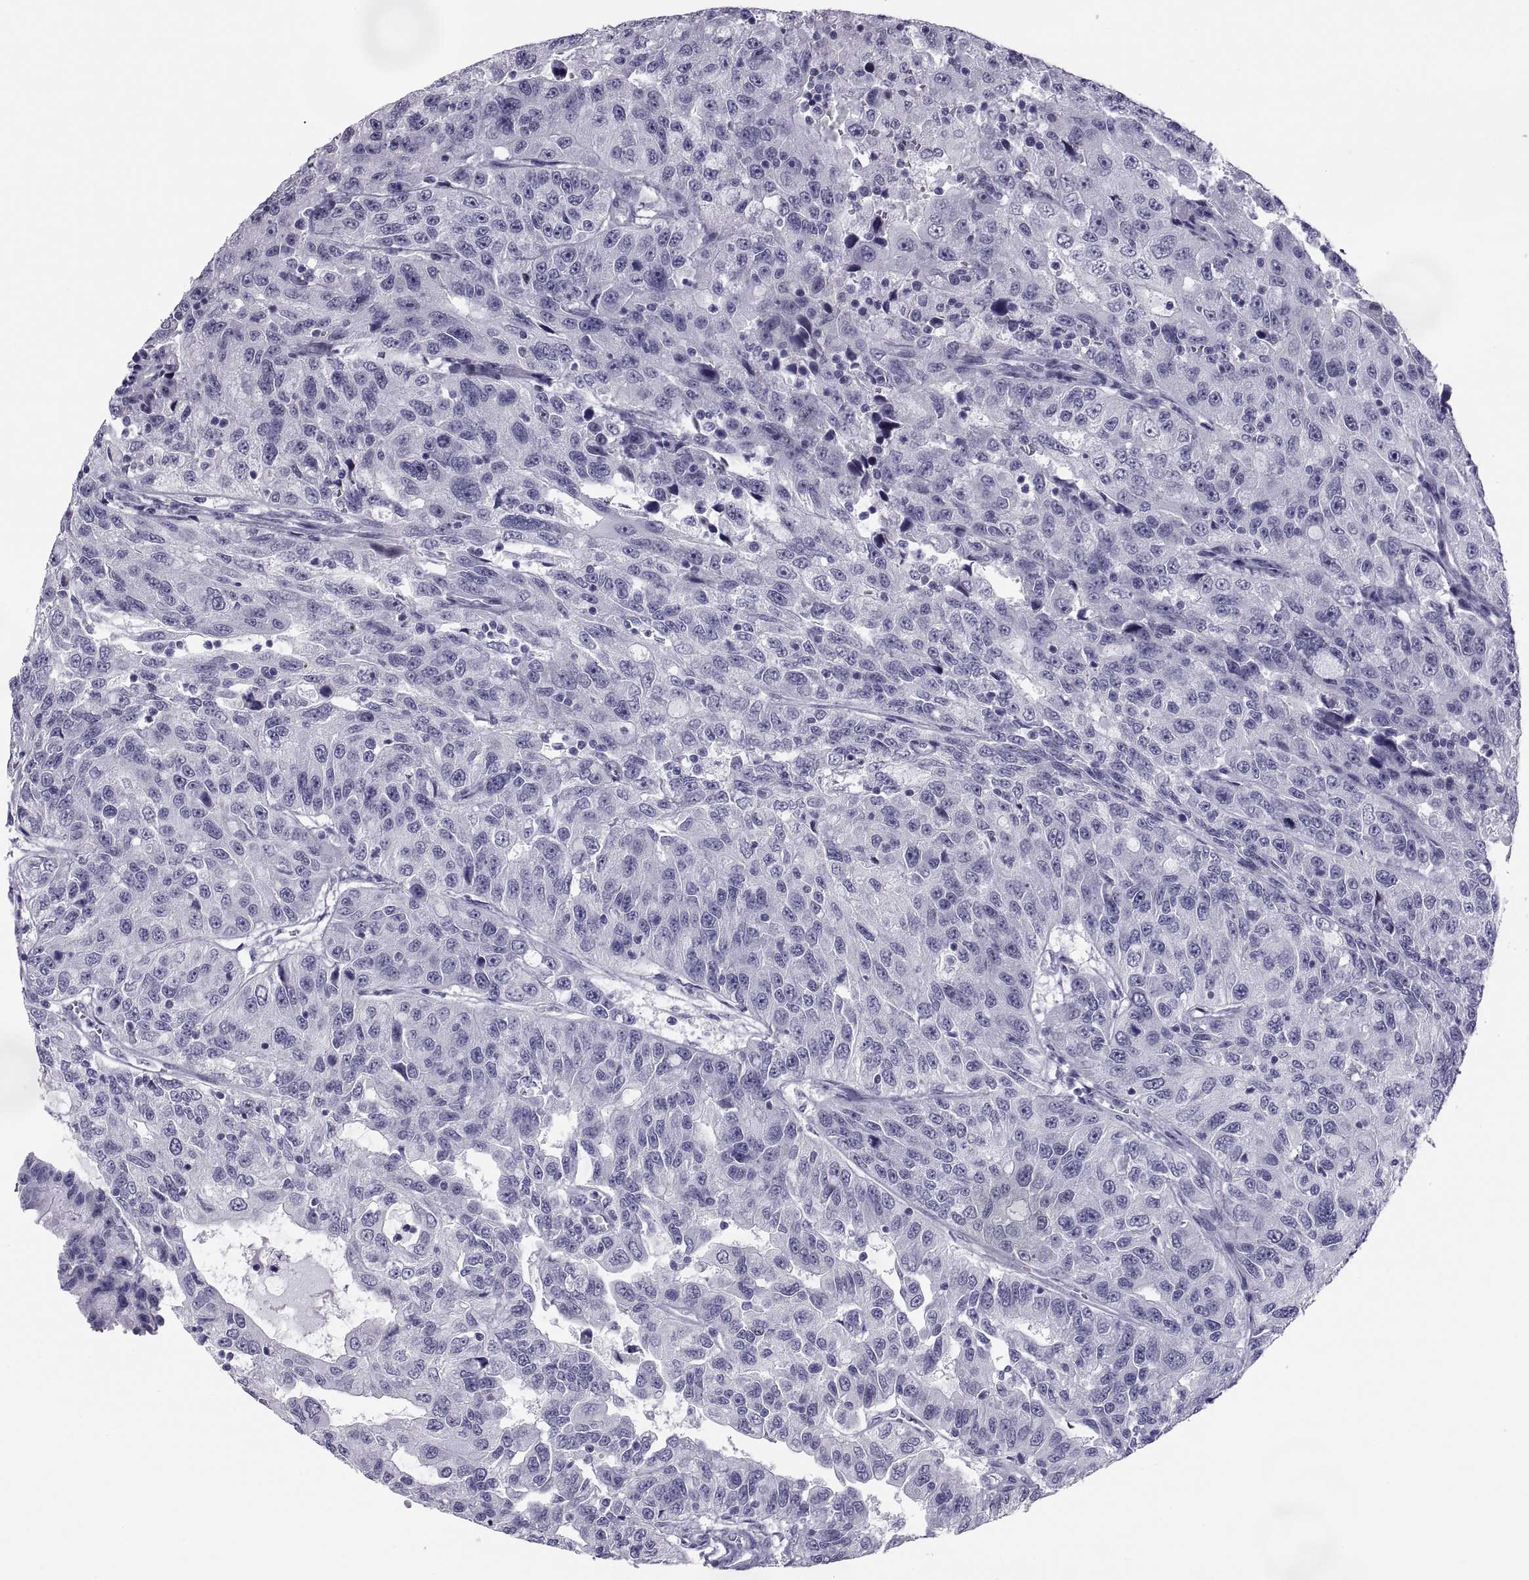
{"staining": {"intensity": "negative", "quantity": "none", "location": "none"}, "tissue": "urothelial cancer", "cell_type": "Tumor cells", "image_type": "cancer", "snomed": [{"axis": "morphology", "description": "Urothelial carcinoma, NOS"}, {"axis": "morphology", "description": "Urothelial carcinoma, High grade"}, {"axis": "topography", "description": "Urinary bladder"}], "caption": "Immunohistochemical staining of transitional cell carcinoma reveals no significant expression in tumor cells.", "gene": "CRISP1", "patient": {"sex": "female", "age": 73}}